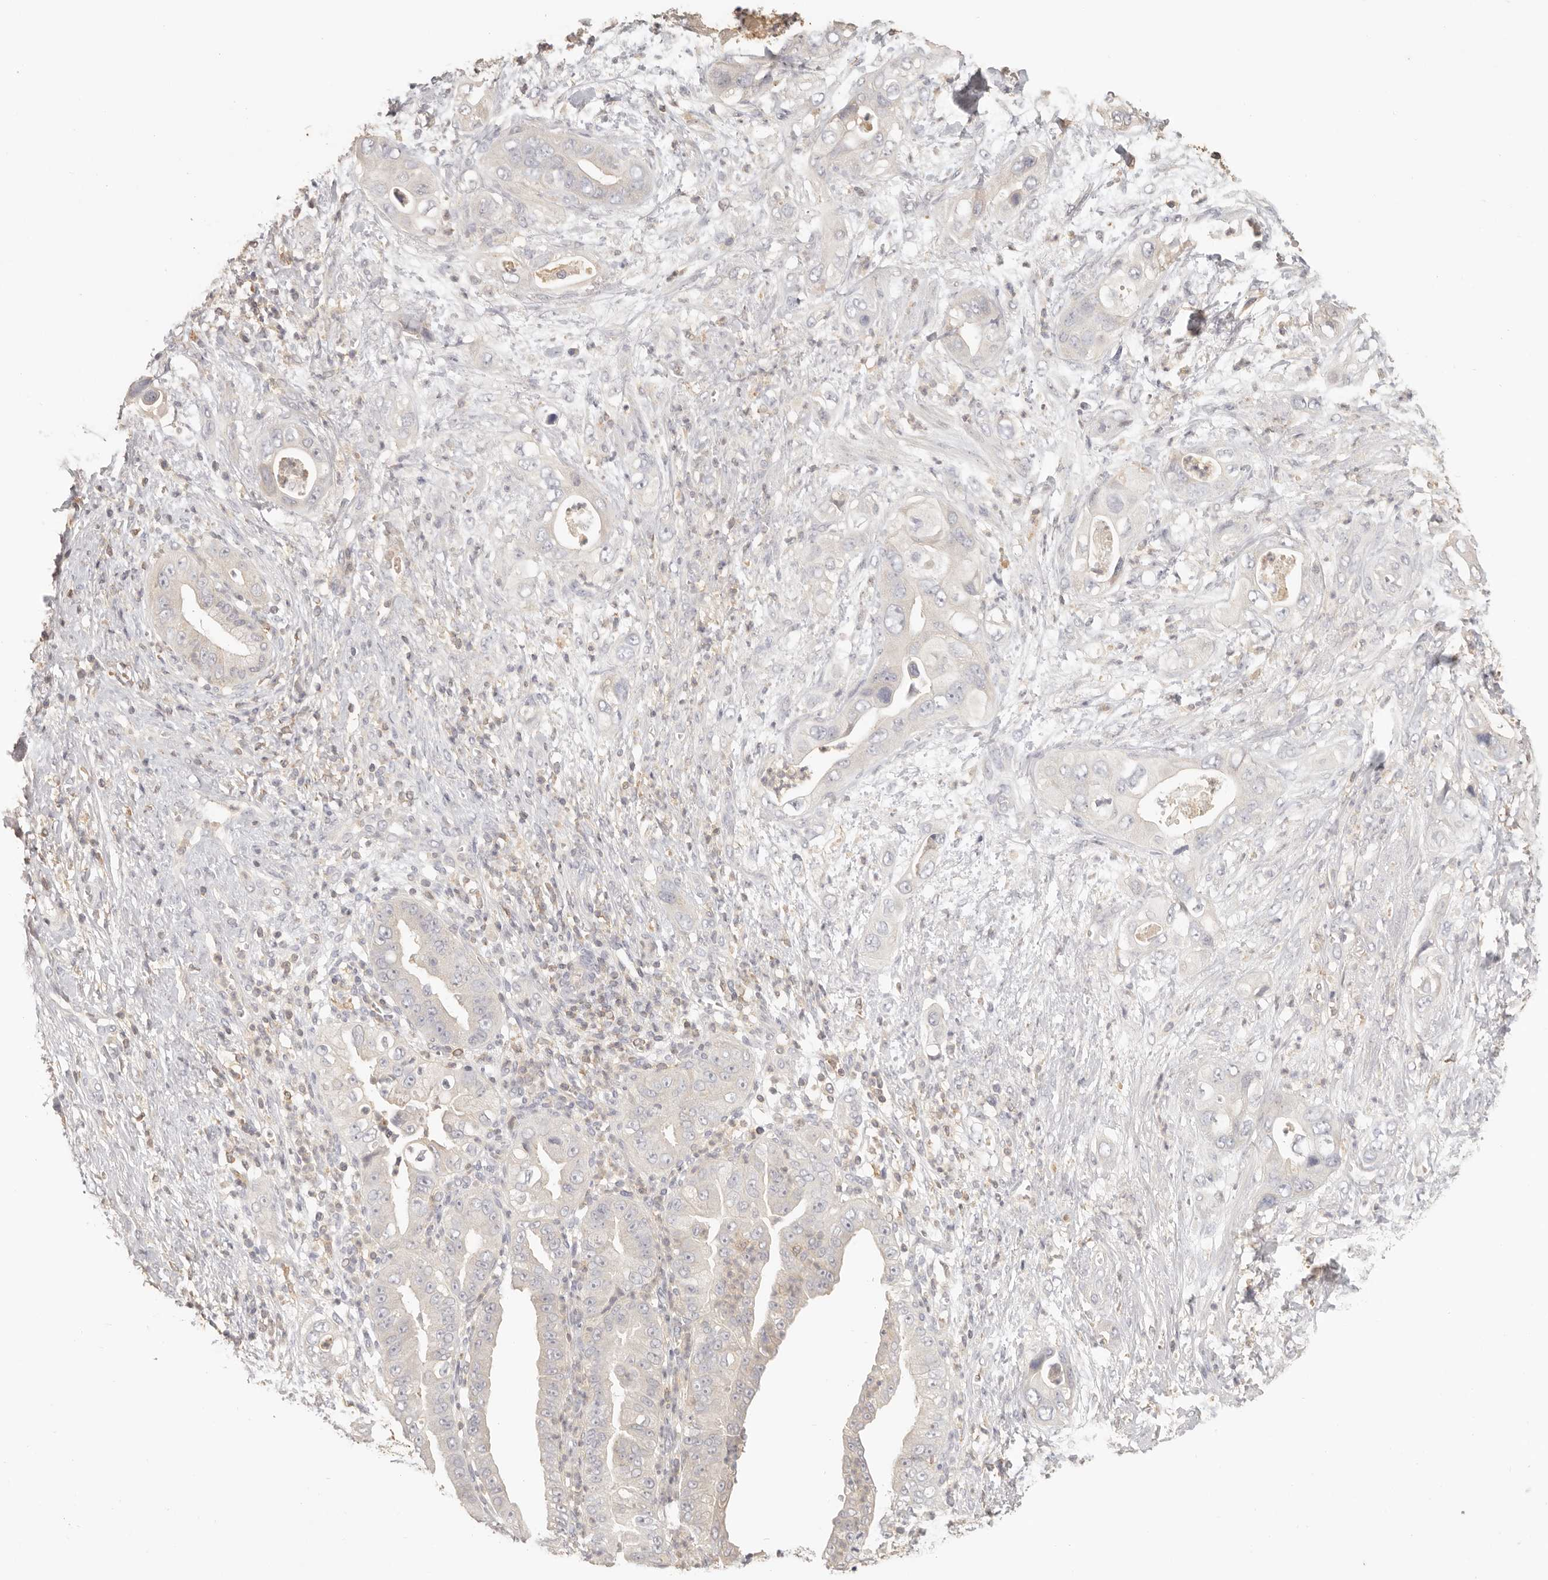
{"staining": {"intensity": "negative", "quantity": "none", "location": "none"}, "tissue": "pancreatic cancer", "cell_type": "Tumor cells", "image_type": "cancer", "snomed": [{"axis": "morphology", "description": "Adenocarcinoma, NOS"}, {"axis": "topography", "description": "Pancreas"}], "caption": "A photomicrograph of human pancreatic cancer is negative for staining in tumor cells.", "gene": "CSK", "patient": {"sex": "female", "age": 78}}